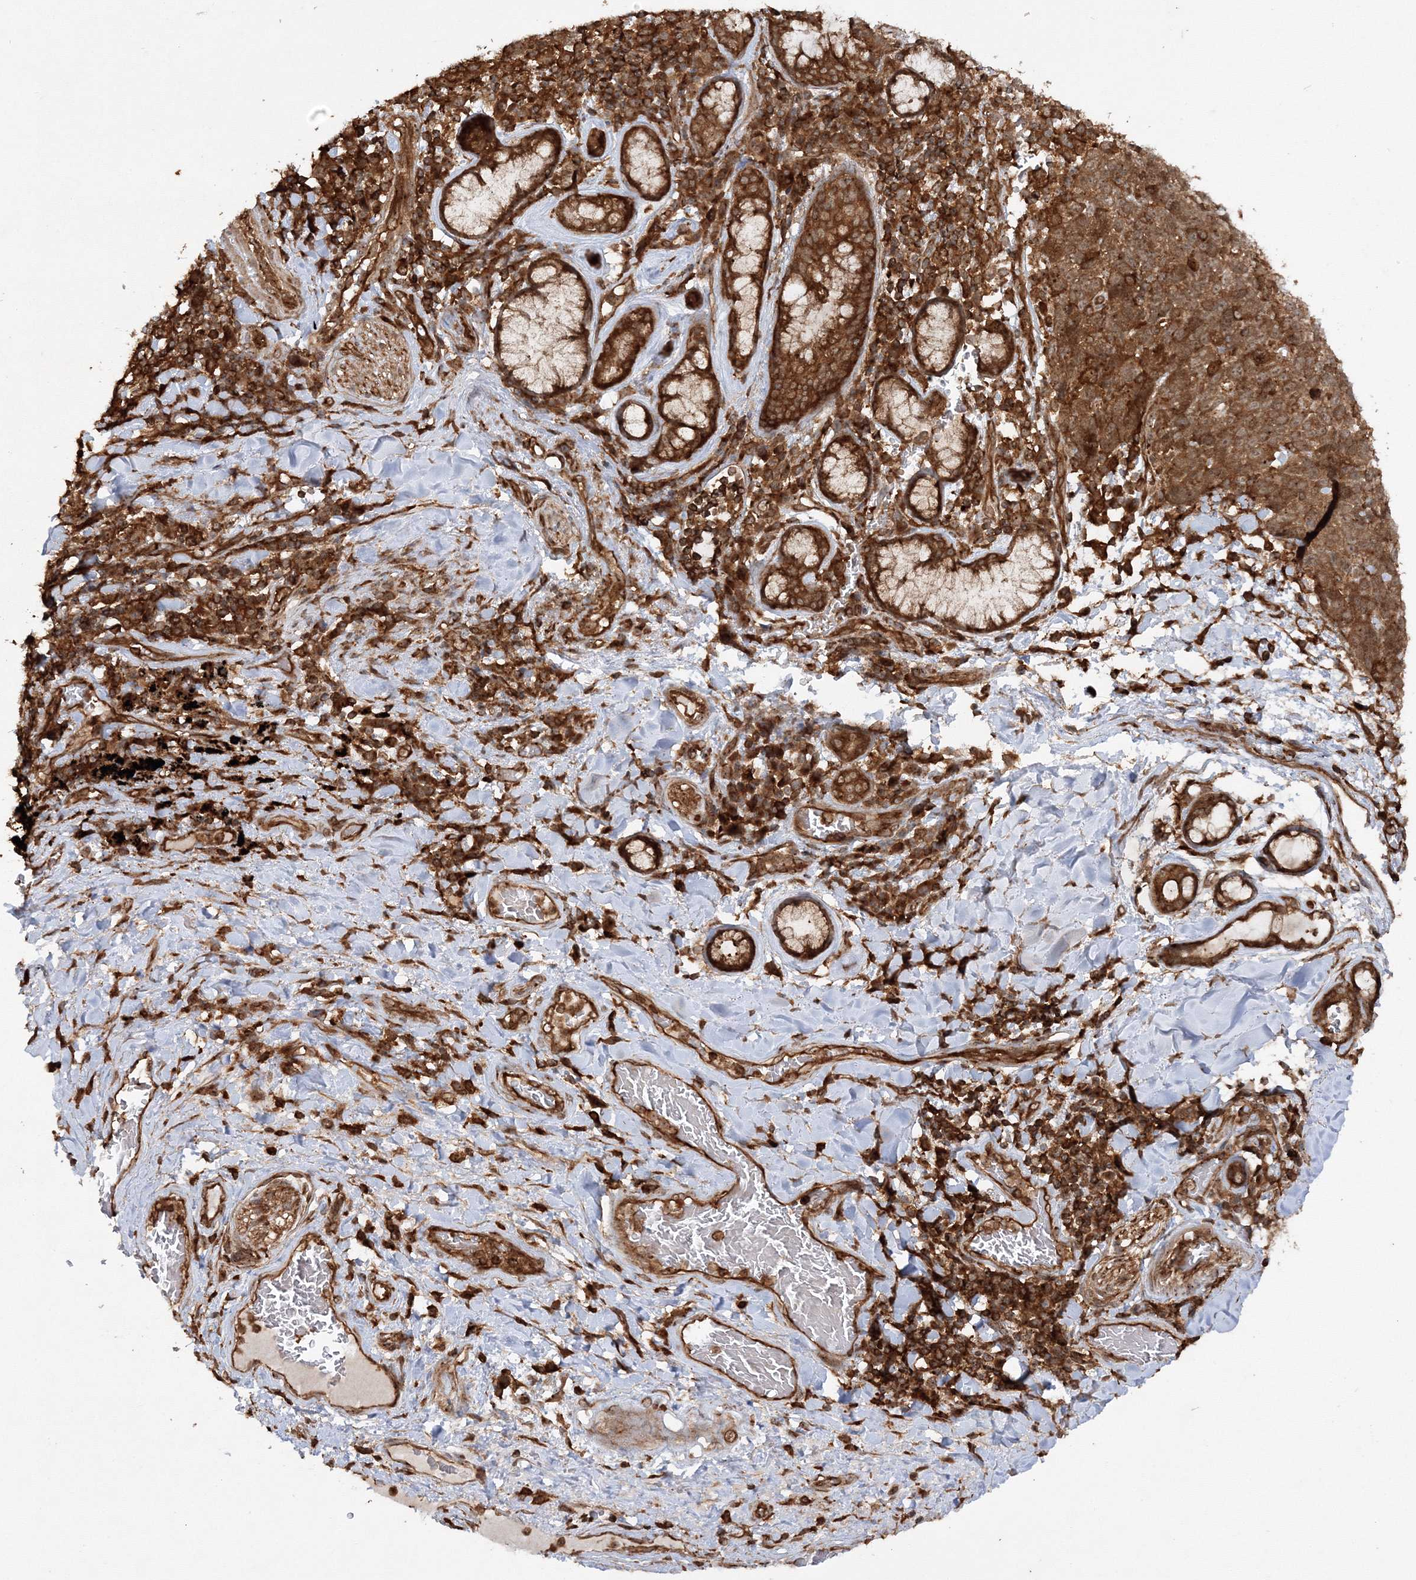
{"staining": {"intensity": "strong", "quantity": ">75%", "location": "cytoplasmic/membranous"}, "tissue": "lung cancer", "cell_type": "Tumor cells", "image_type": "cancer", "snomed": [{"axis": "morphology", "description": "Squamous cell carcinoma, NOS"}, {"axis": "topography", "description": "Lung"}], "caption": "Lung cancer tissue reveals strong cytoplasmic/membranous expression in about >75% of tumor cells, visualized by immunohistochemistry.", "gene": "WDR37", "patient": {"sex": "male", "age": 66}}